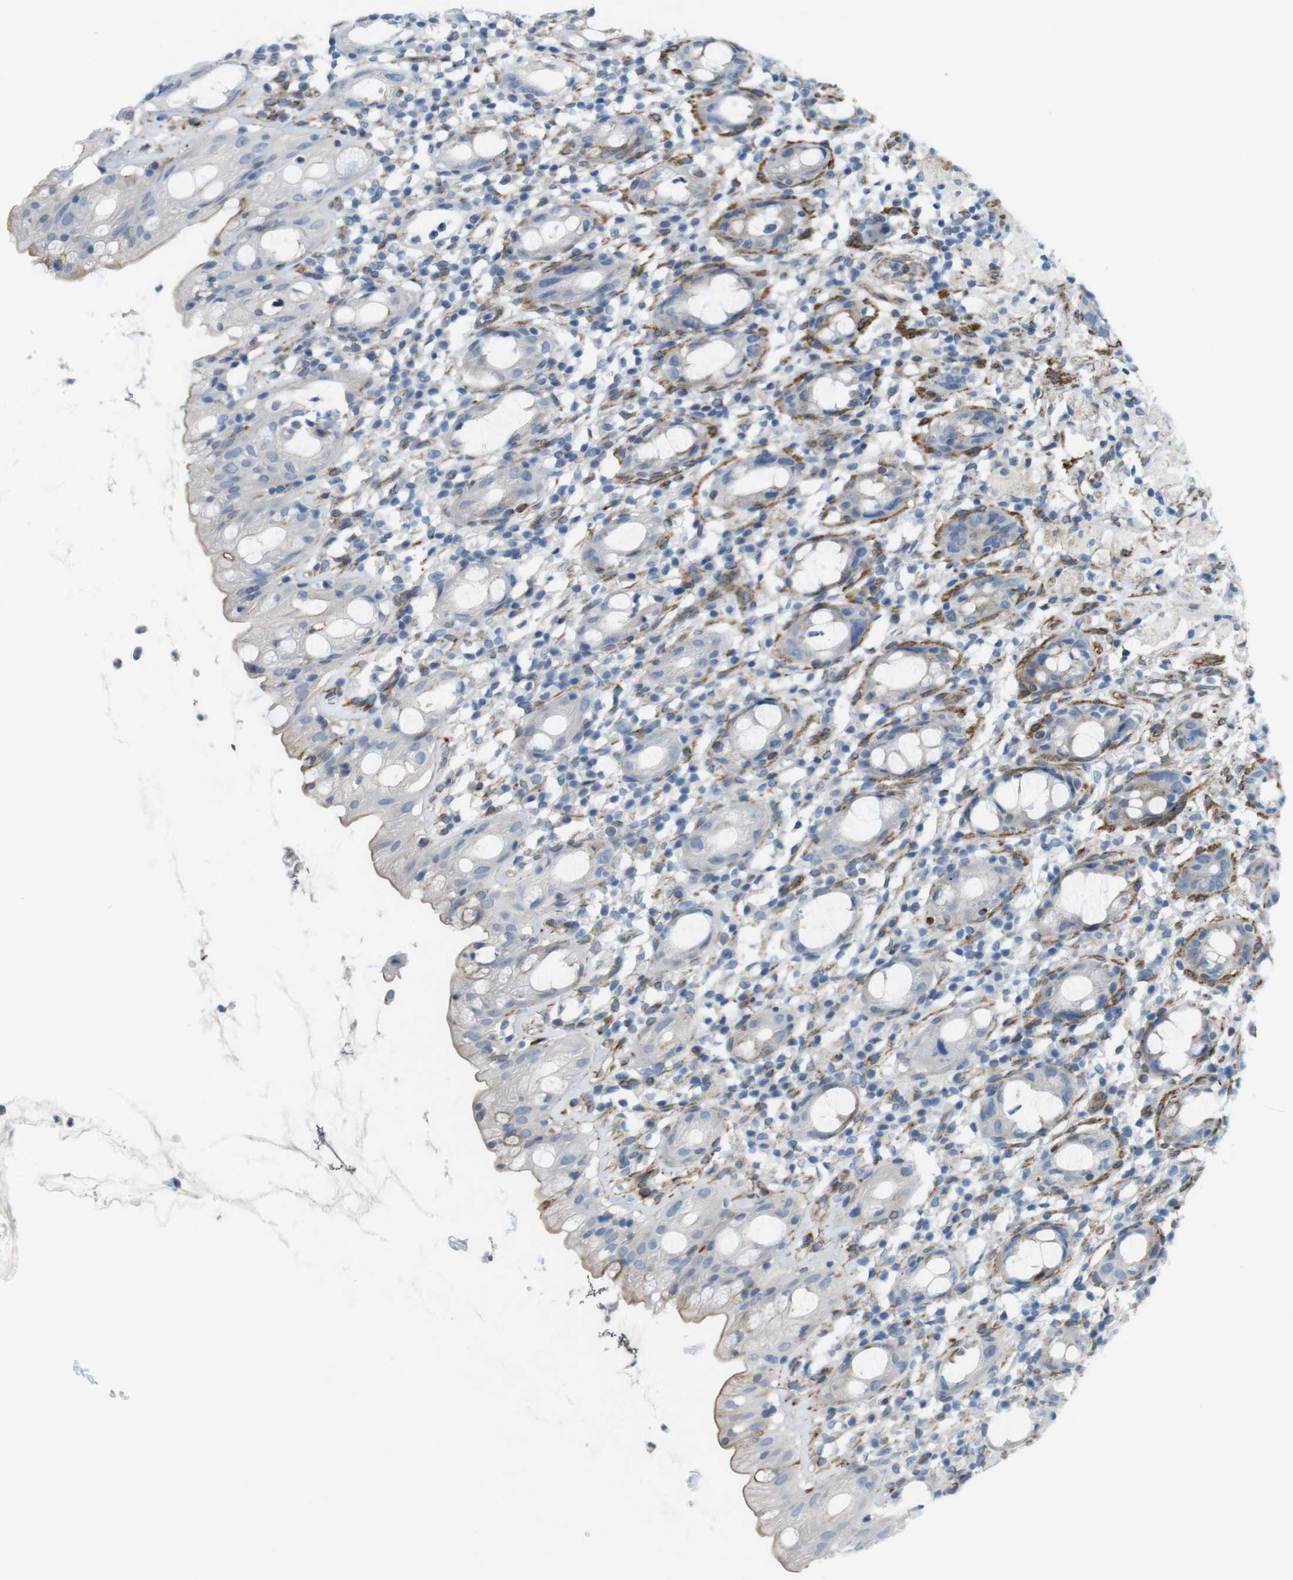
{"staining": {"intensity": "weak", "quantity": "<25%", "location": "cytoplasmic/membranous"}, "tissue": "rectum", "cell_type": "Glandular cells", "image_type": "normal", "snomed": [{"axis": "morphology", "description": "Normal tissue, NOS"}, {"axis": "topography", "description": "Rectum"}], "caption": "The IHC image has no significant positivity in glandular cells of rectum. The staining was performed using DAB (3,3'-diaminobenzidine) to visualize the protein expression in brown, while the nuclei were stained in blue with hematoxylin (Magnification: 20x).", "gene": "MYH9", "patient": {"sex": "male", "age": 44}}